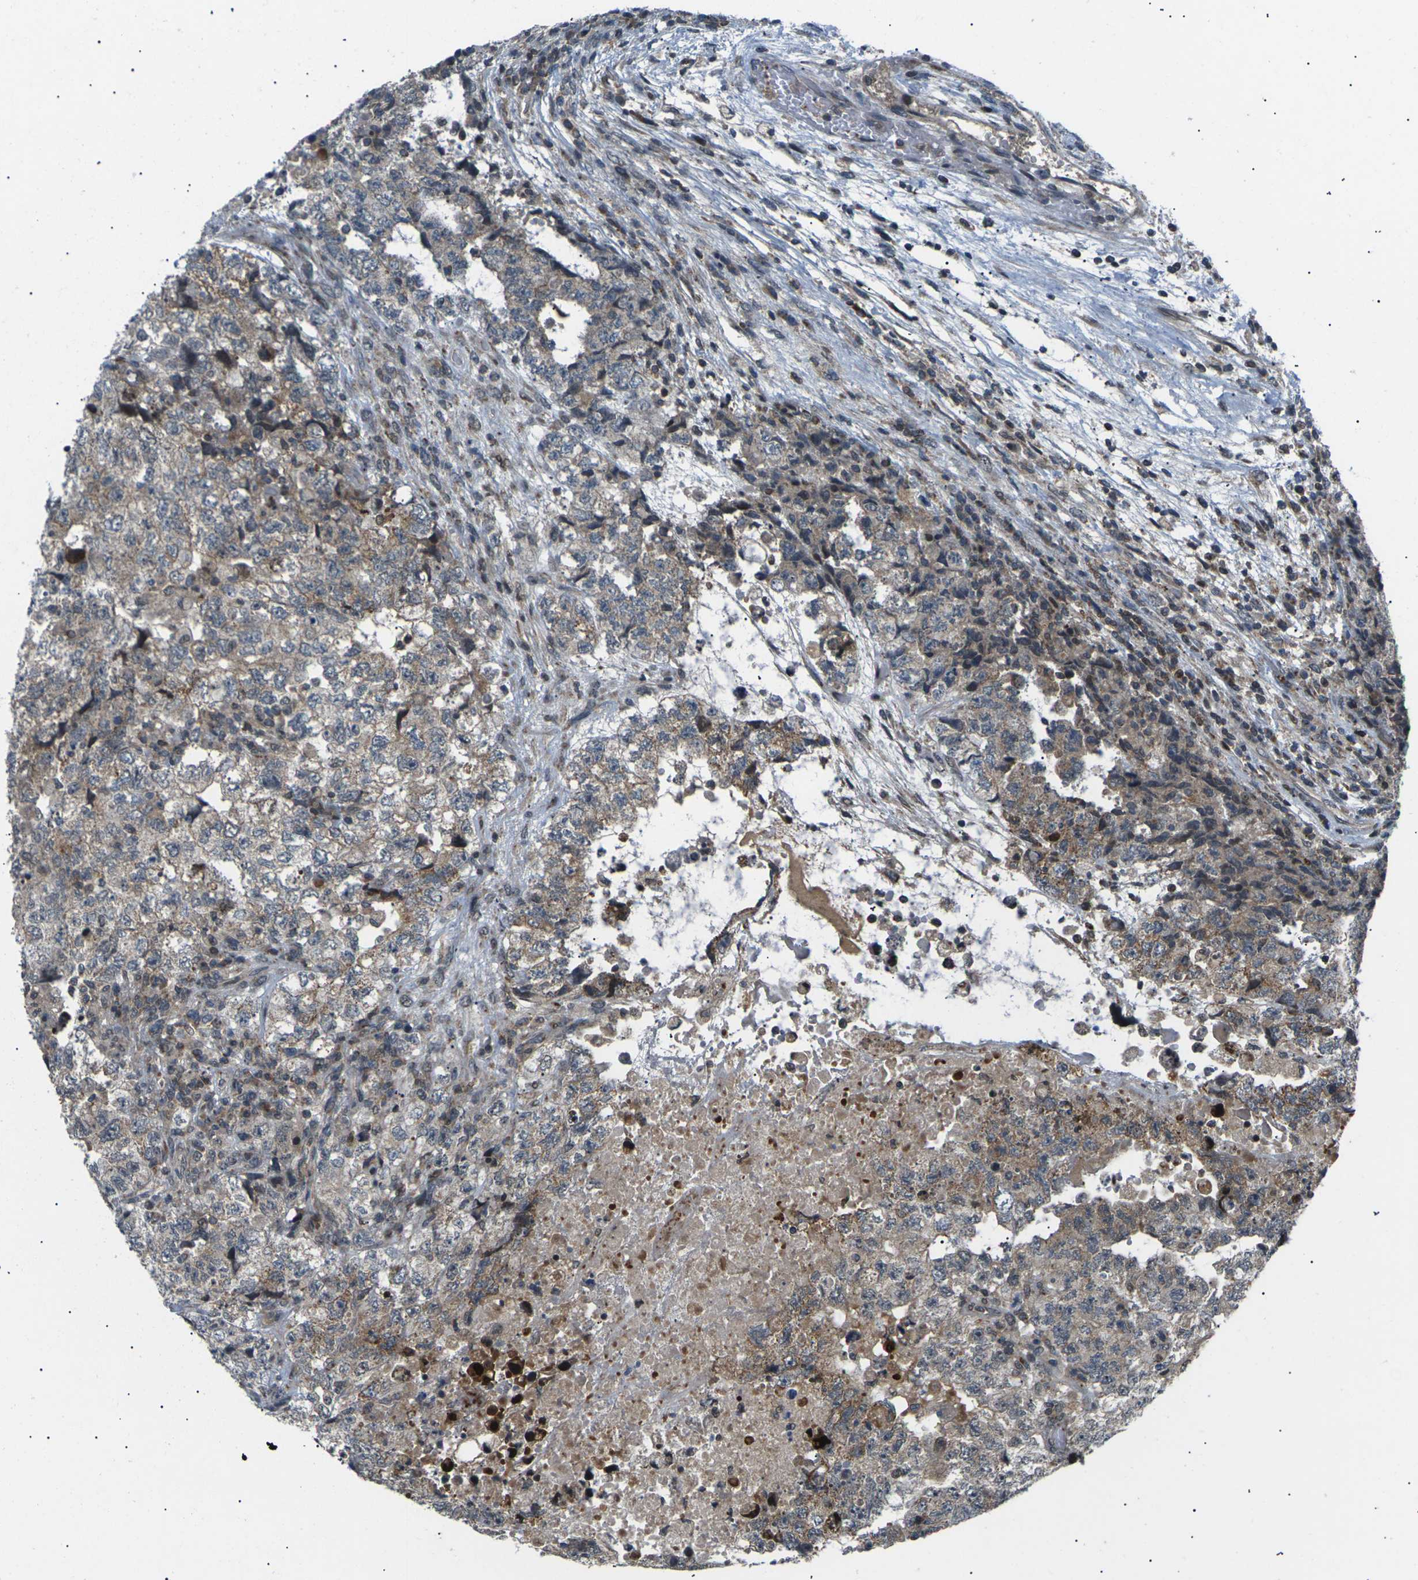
{"staining": {"intensity": "weak", "quantity": "25%-75%", "location": "cytoplasmic/membranous"}, "tissue": "testis cancer", "cell_type": "Tumor cells", "image_type": "cancer", "snomed": [{"axis": "morphology", "description": "Carcinoma, Embryonal, NOS"}, {"axis": "topography", "description": "Testis"}], "caption": "Approximately 25%-75% of tumor cells in testis cancer (embryonal carcinoma) show weak cytoplasmic/membranous protein staining as visualized by brown immunohistochemical staining.", "gene": "RPS6KA3", "patient": {"sex": "male", "age": 36}}